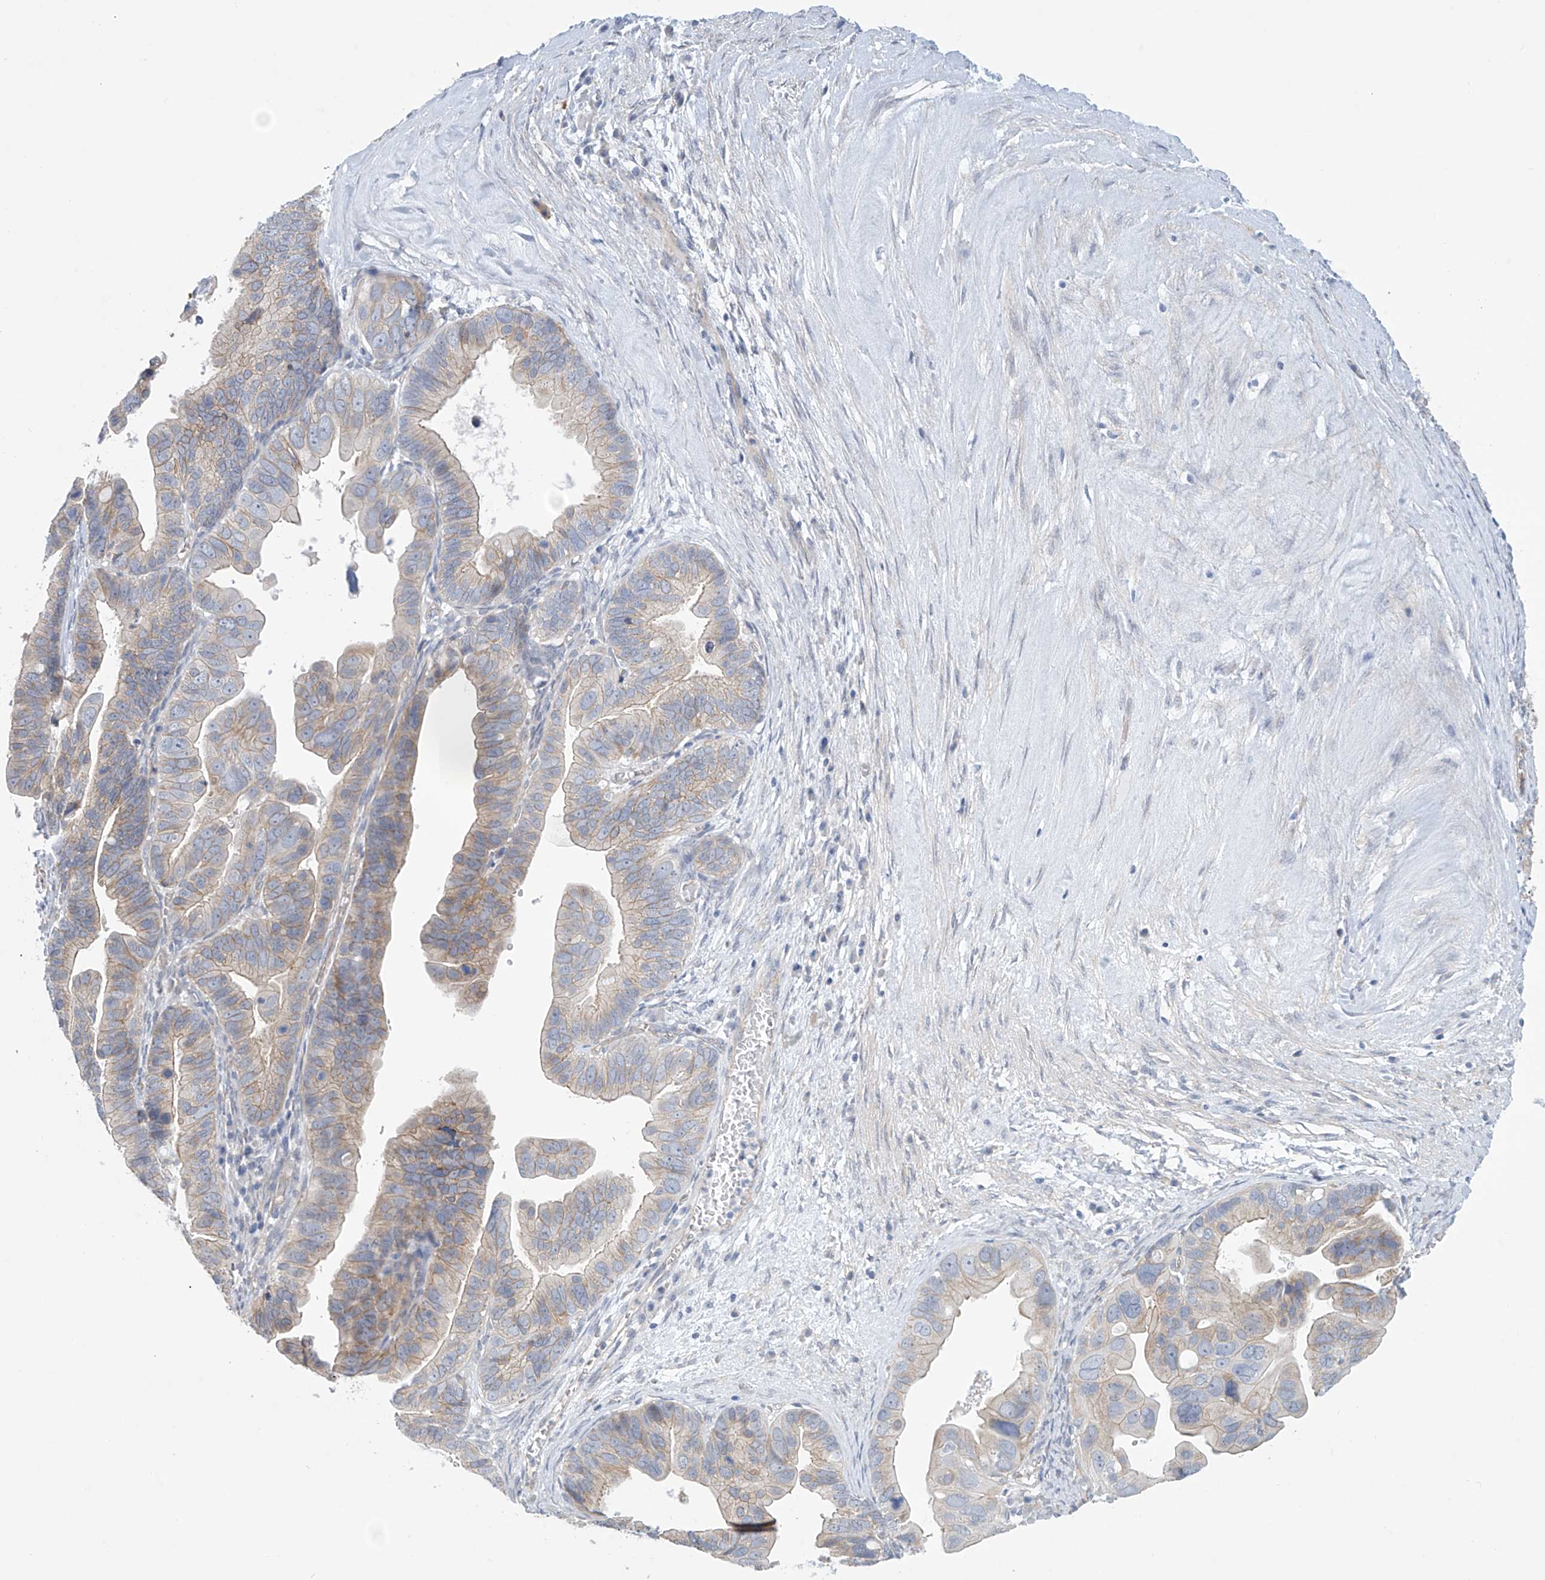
{"staining": {"intensity": "weak", "quantity": "<25%", "location": "cytoplasmic/membranous"}, "tissue": "ovarian cancer", "cell_type": "Tumor cells", "image_type": "cancer", "snomed": [{"axis": "morphology", "description": "Cystadenocarcinoma, serous, NOS"}, {"axis": "topography", "description": "Ovary"}], "caption": "An immunohistochemistry image of ovarian cancer is shown. There is no staining in tumor cells of ovarian cancer.", "gene": "ABHD13", "patient": {"sex": "female", "age": 56}}